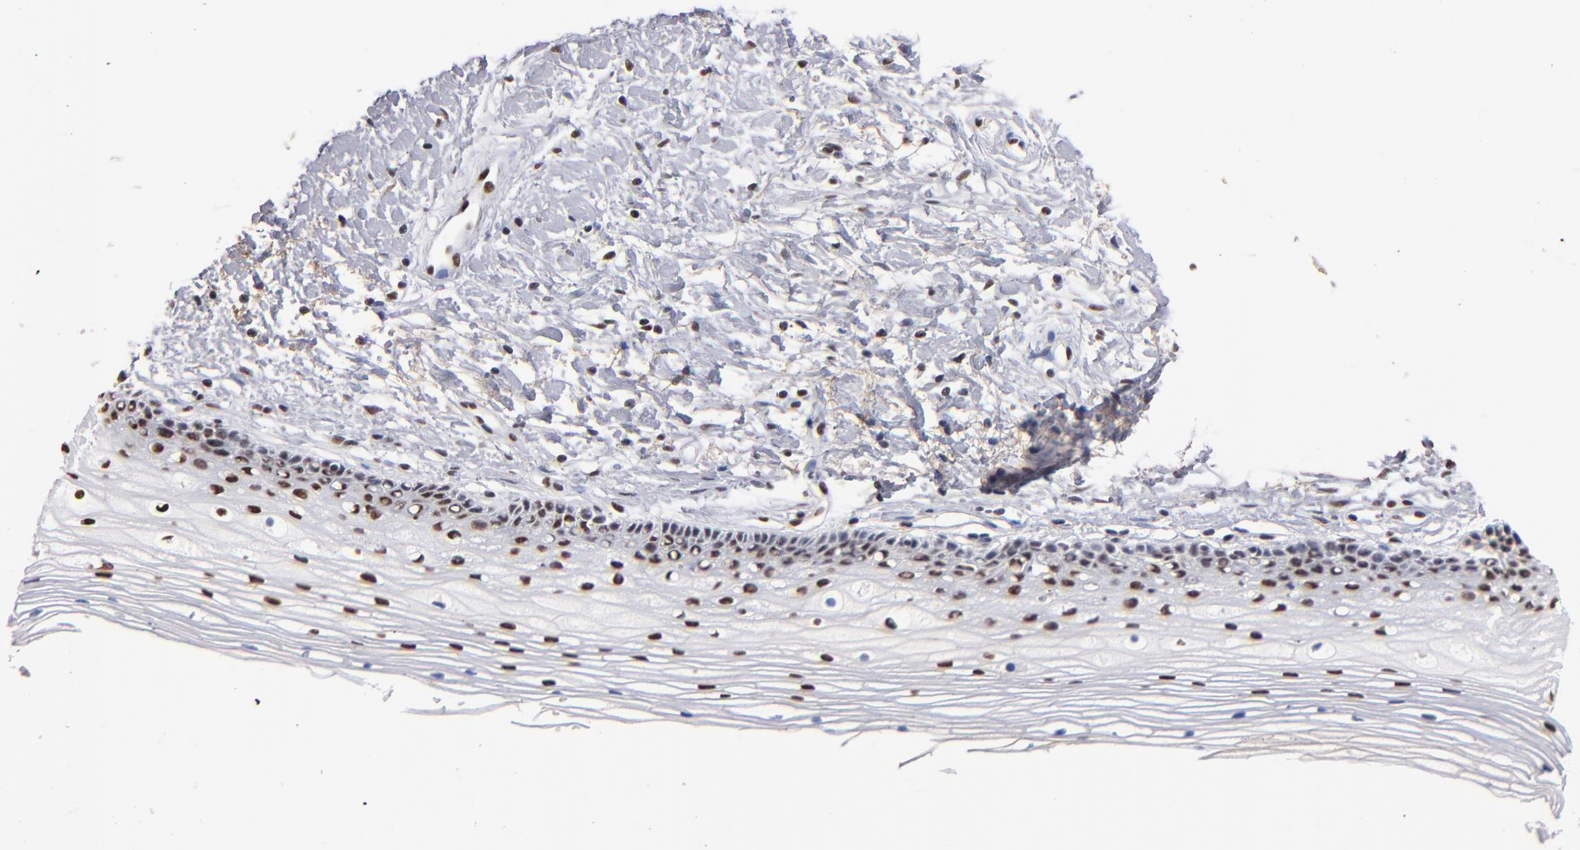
{"staining": {"intensity": "strong", "quantity": ">75%", "location": "nuclear"}, "tissue": "cervix", "cell_type": "Glandular cells", "image_type": "normal", "snomed": [{"axis": "morphology", "description": "Normal tissue, NOS"}, {"axis": "topography", "description": "Cervix"}], "caption": "Immunohistochemistry (DAB (3,3'-diaminobenzidine)) staining of normal cervix exhibits strong nuclear protein expression in about >75% of glandular cells.", "gene": "MN1", "patient": {"sex": "female", "age": 77}}